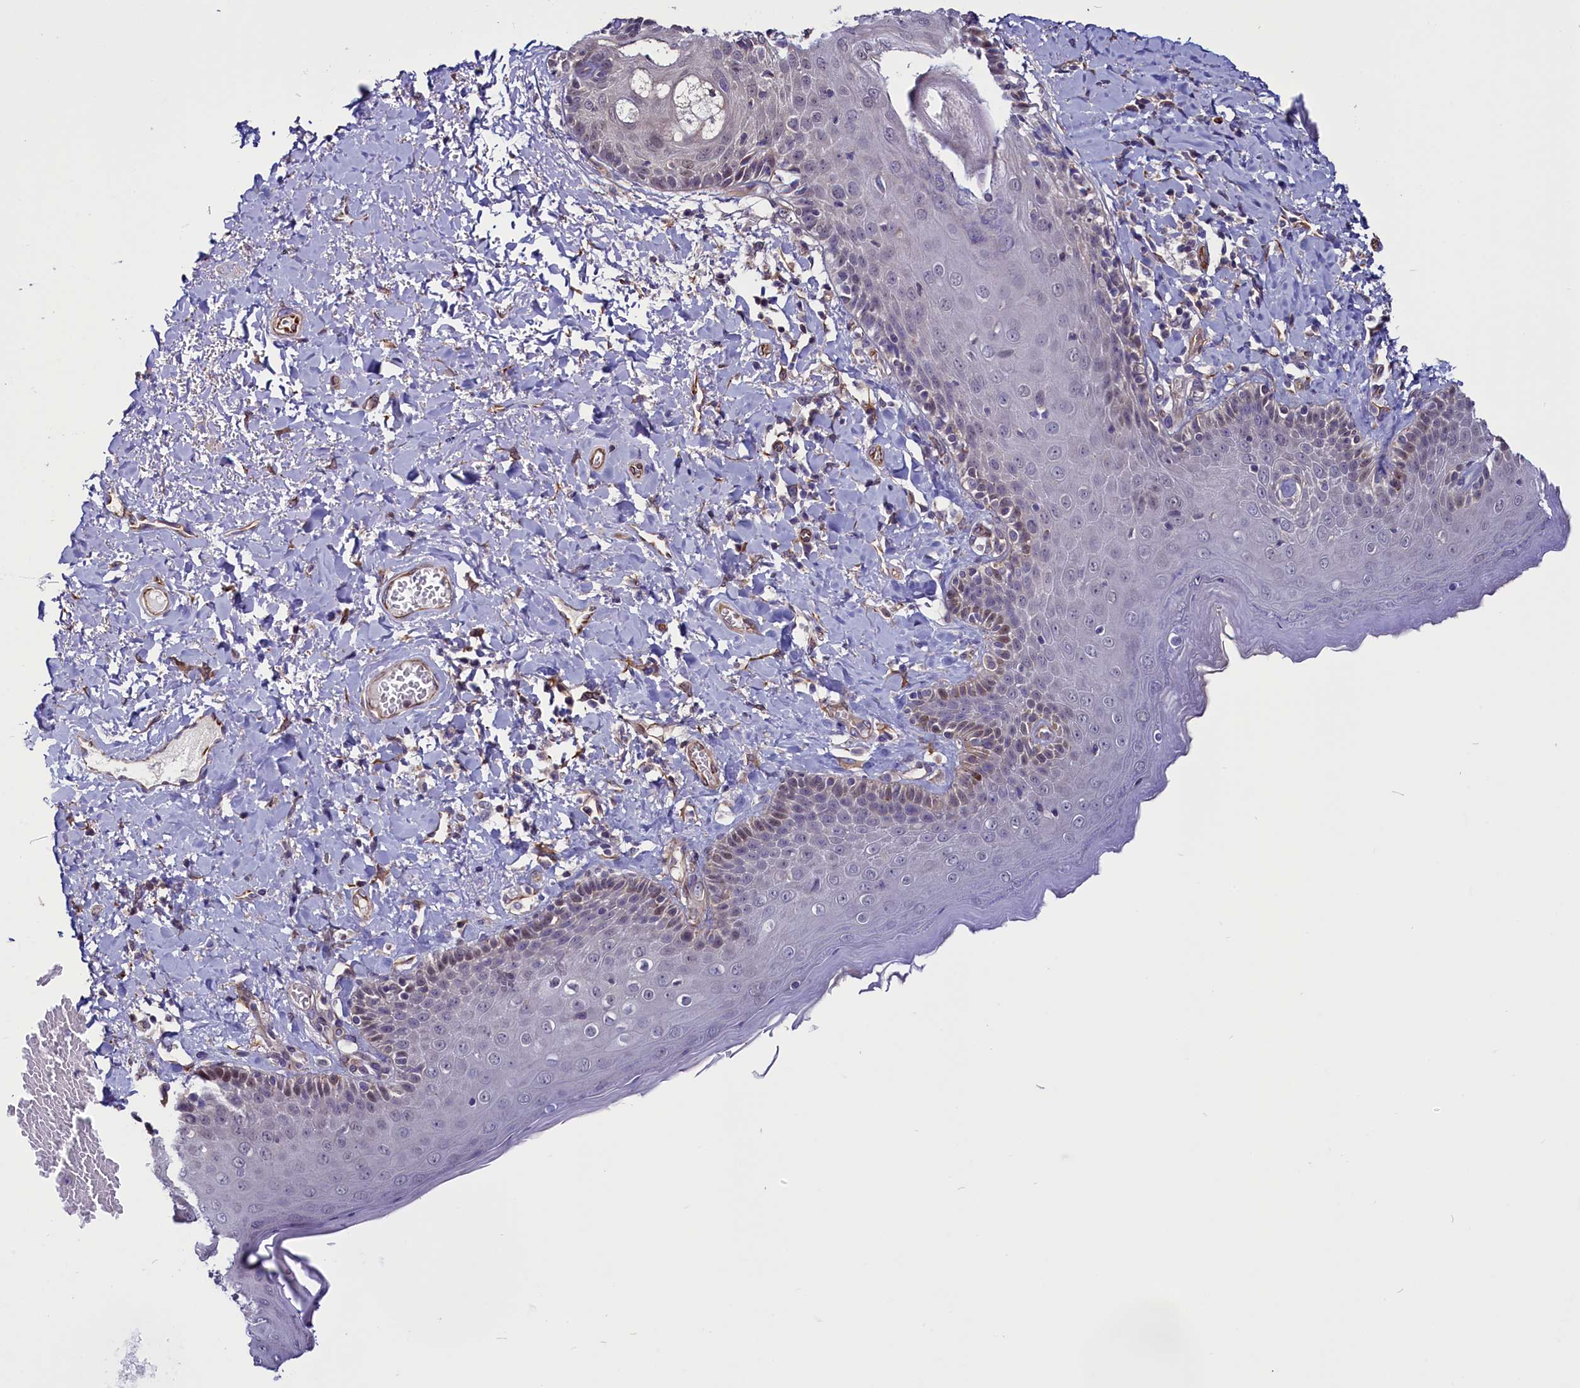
{"staining": {"intensity": "weak", "quantity": "<25%", "location": "nuclear"}, "tissue": "skin", "cell_type": "Epidermal cells", "image_type": "normal", "snomed": [{"axis": "morphology", "description": "Normal tissue, NOS"}, {"axis": "topography", "description": "Anal"}], "caption": "Immunohistochemistry (IHC) of unremarkable skin displays no positivity in epidermal cells. The staining was performed using DAB to visualize the protein expression in brown, while the nuclei were stained in blue with hematoxylin (Magnification: 20x).", "gene": "PDILT", "patient": {"sex": "male", "age": 69}}